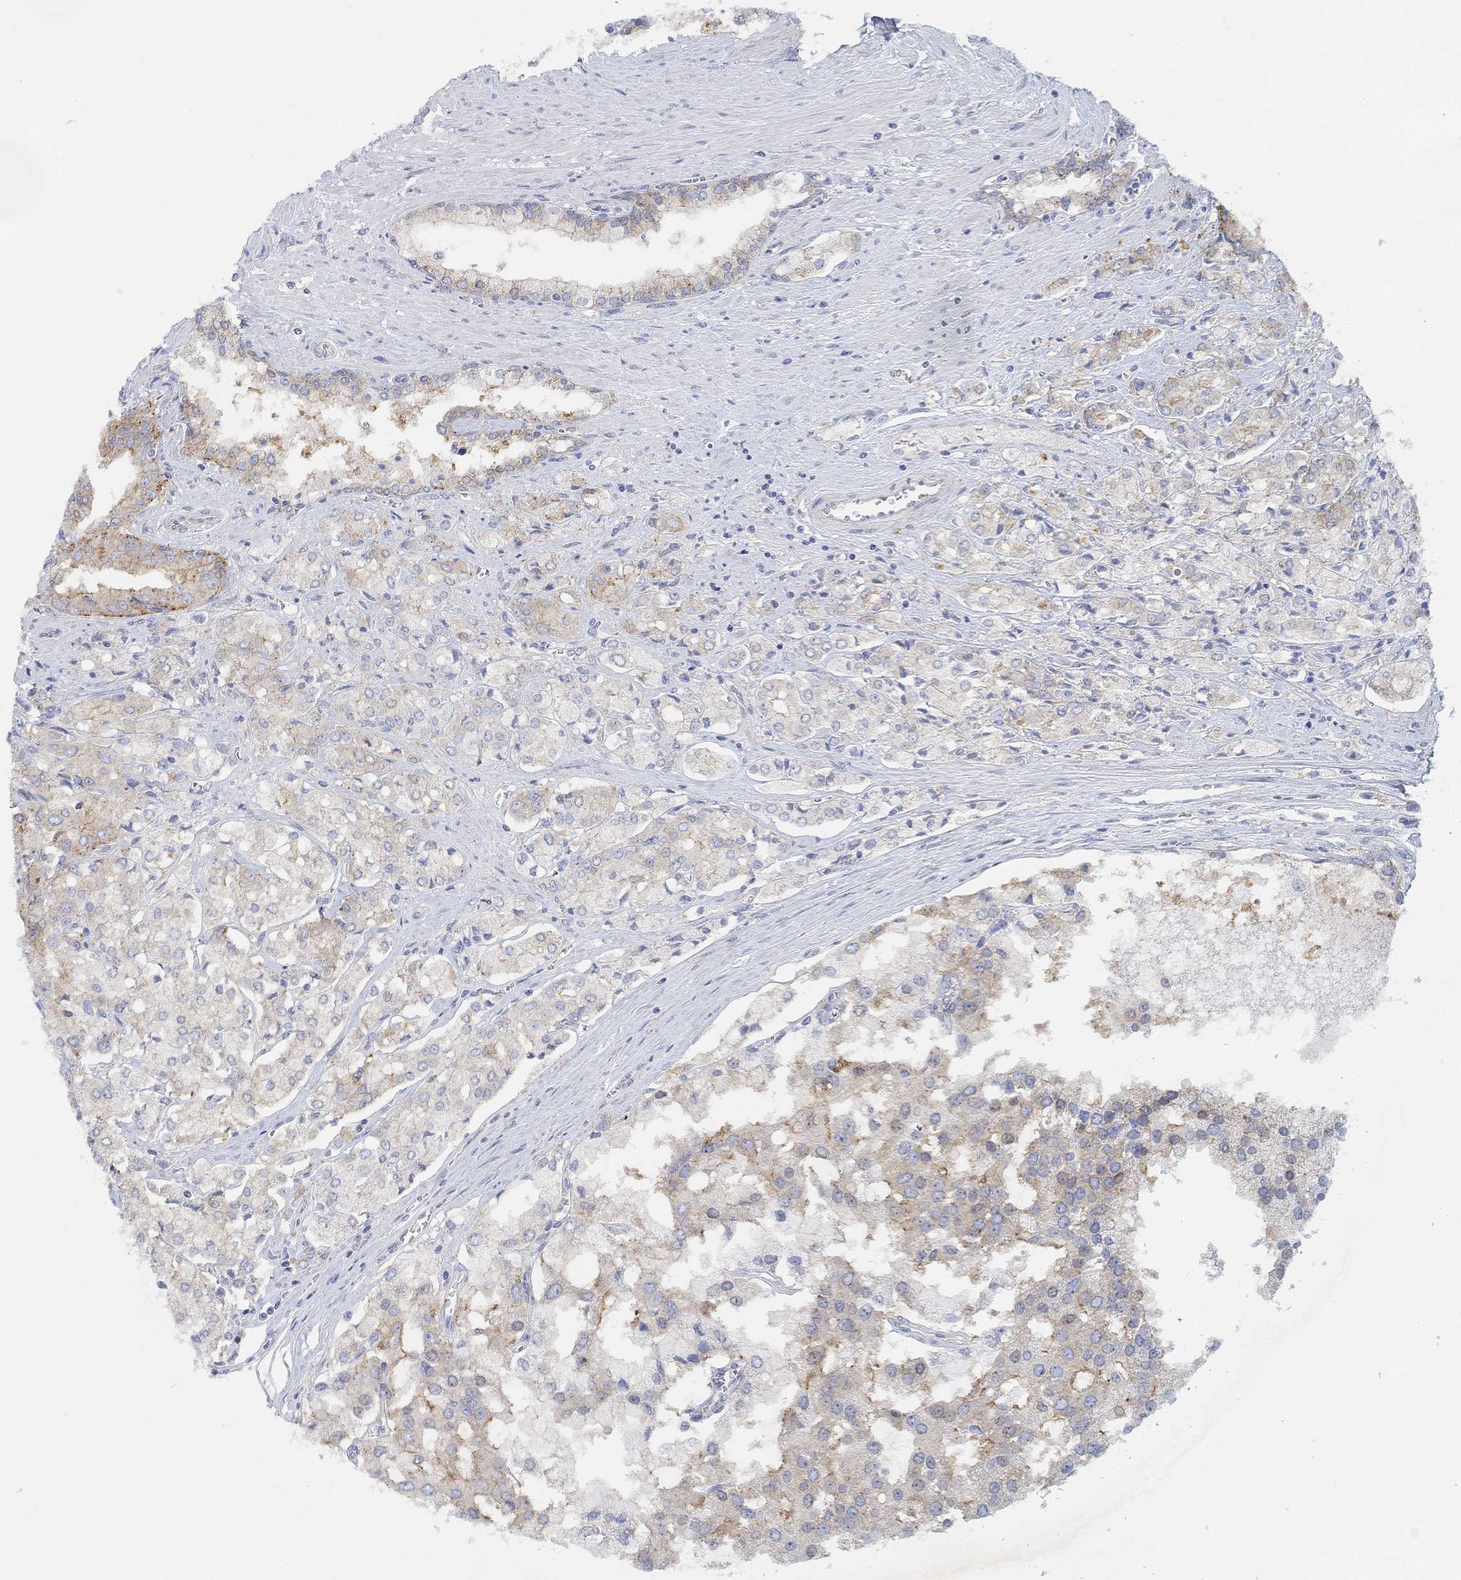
{"staining": {"intensity": "moderate", "quantity": "<25%", "location": "cytoplasmic/membranous"}, "tissue": "prostate cancer", "cell_type": "Tumor cells", "image_type": "cancer", "snomed": [{"axis": "morphology", "description": "Adenocarcinoma, NOS"}, {"axis": "topography", "description": "Prostate and seminal vesicle, NOS"}, {"axis": "topography", "description": "Prostate"}], "caption": "High-power microscopy captured an IHC image of prostate adenocarcinoma, revealing moderate cytoplasmic/membranous staining in about <25% of tumor cells.", "gene": "RGS1", "patient": {"sex": "male", "age": 67}}